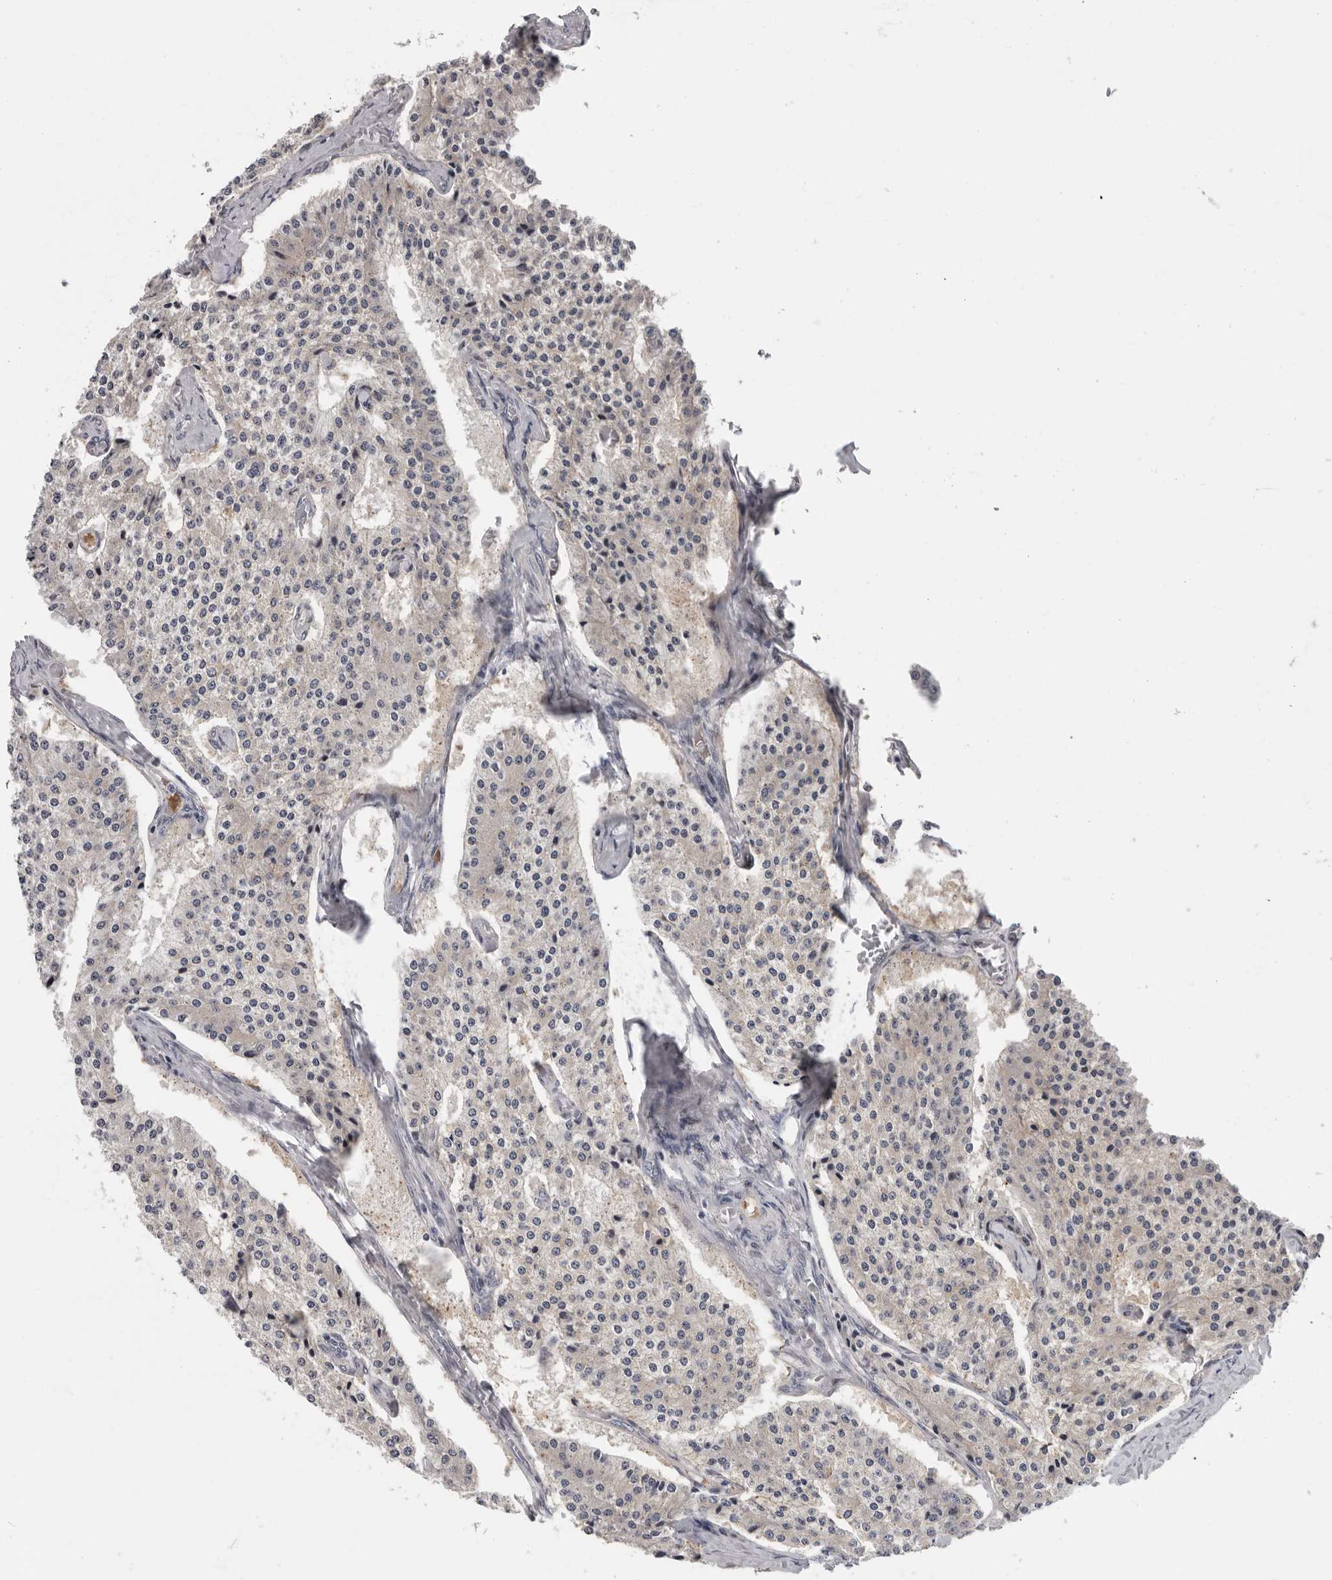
{"staining": {"intensity": "negative", "quantity": "none", "location": "none"}, "tissue": "carcinoid", "cell_type": "Tumor cells", "image_type": "cancer", "snomed": [{"axis": "morphology", "description": "Carcinoid, malignant, NOS"}, {"axis": "topography", "description": "Colon"}], "caption": "An IHC micrograph of carcinoid is shown. There is no staining in tumor cells of carcinoid.", "gene": "ATXN3L", "patient": {"sex": "female", "age": 52}}